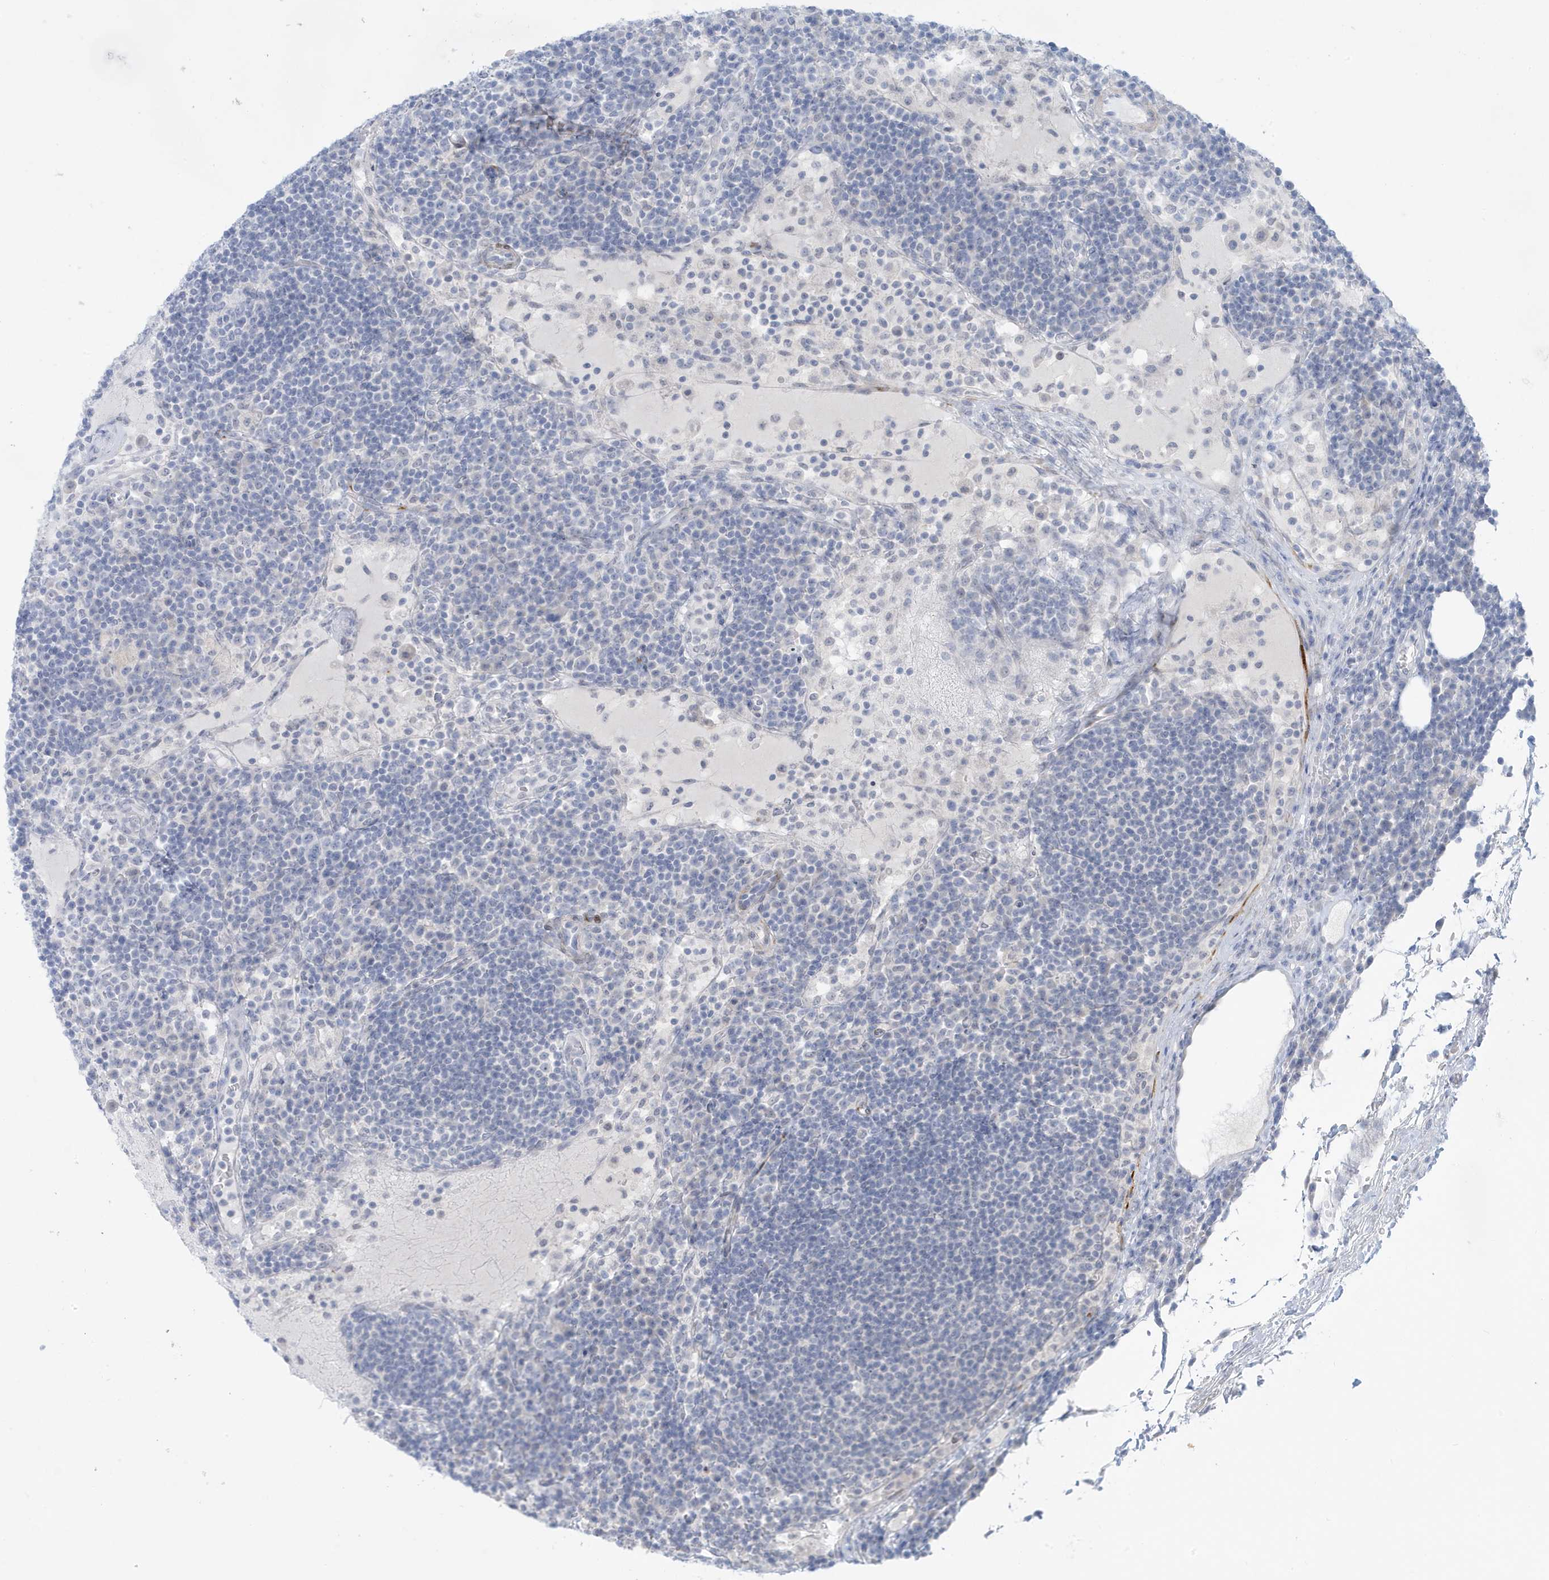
{"staining": {"intensity": "negative", "quantity": "none", "location": "none"}, "tissue": "lymph node", "cell_type": "Germinal center cells", "image_type": "normal", "snomed": [{"axis": "morphology", "description": "Normal tissue, NOS"}, {"axis": "topography", "description": "Lymph node"}], "caption": "An IHC image of benign lymph node is shown. There is no staining in germinal center cells of lymph node.", "gene": "PERM1", "patient": {"sex": "female", "age": 53}}